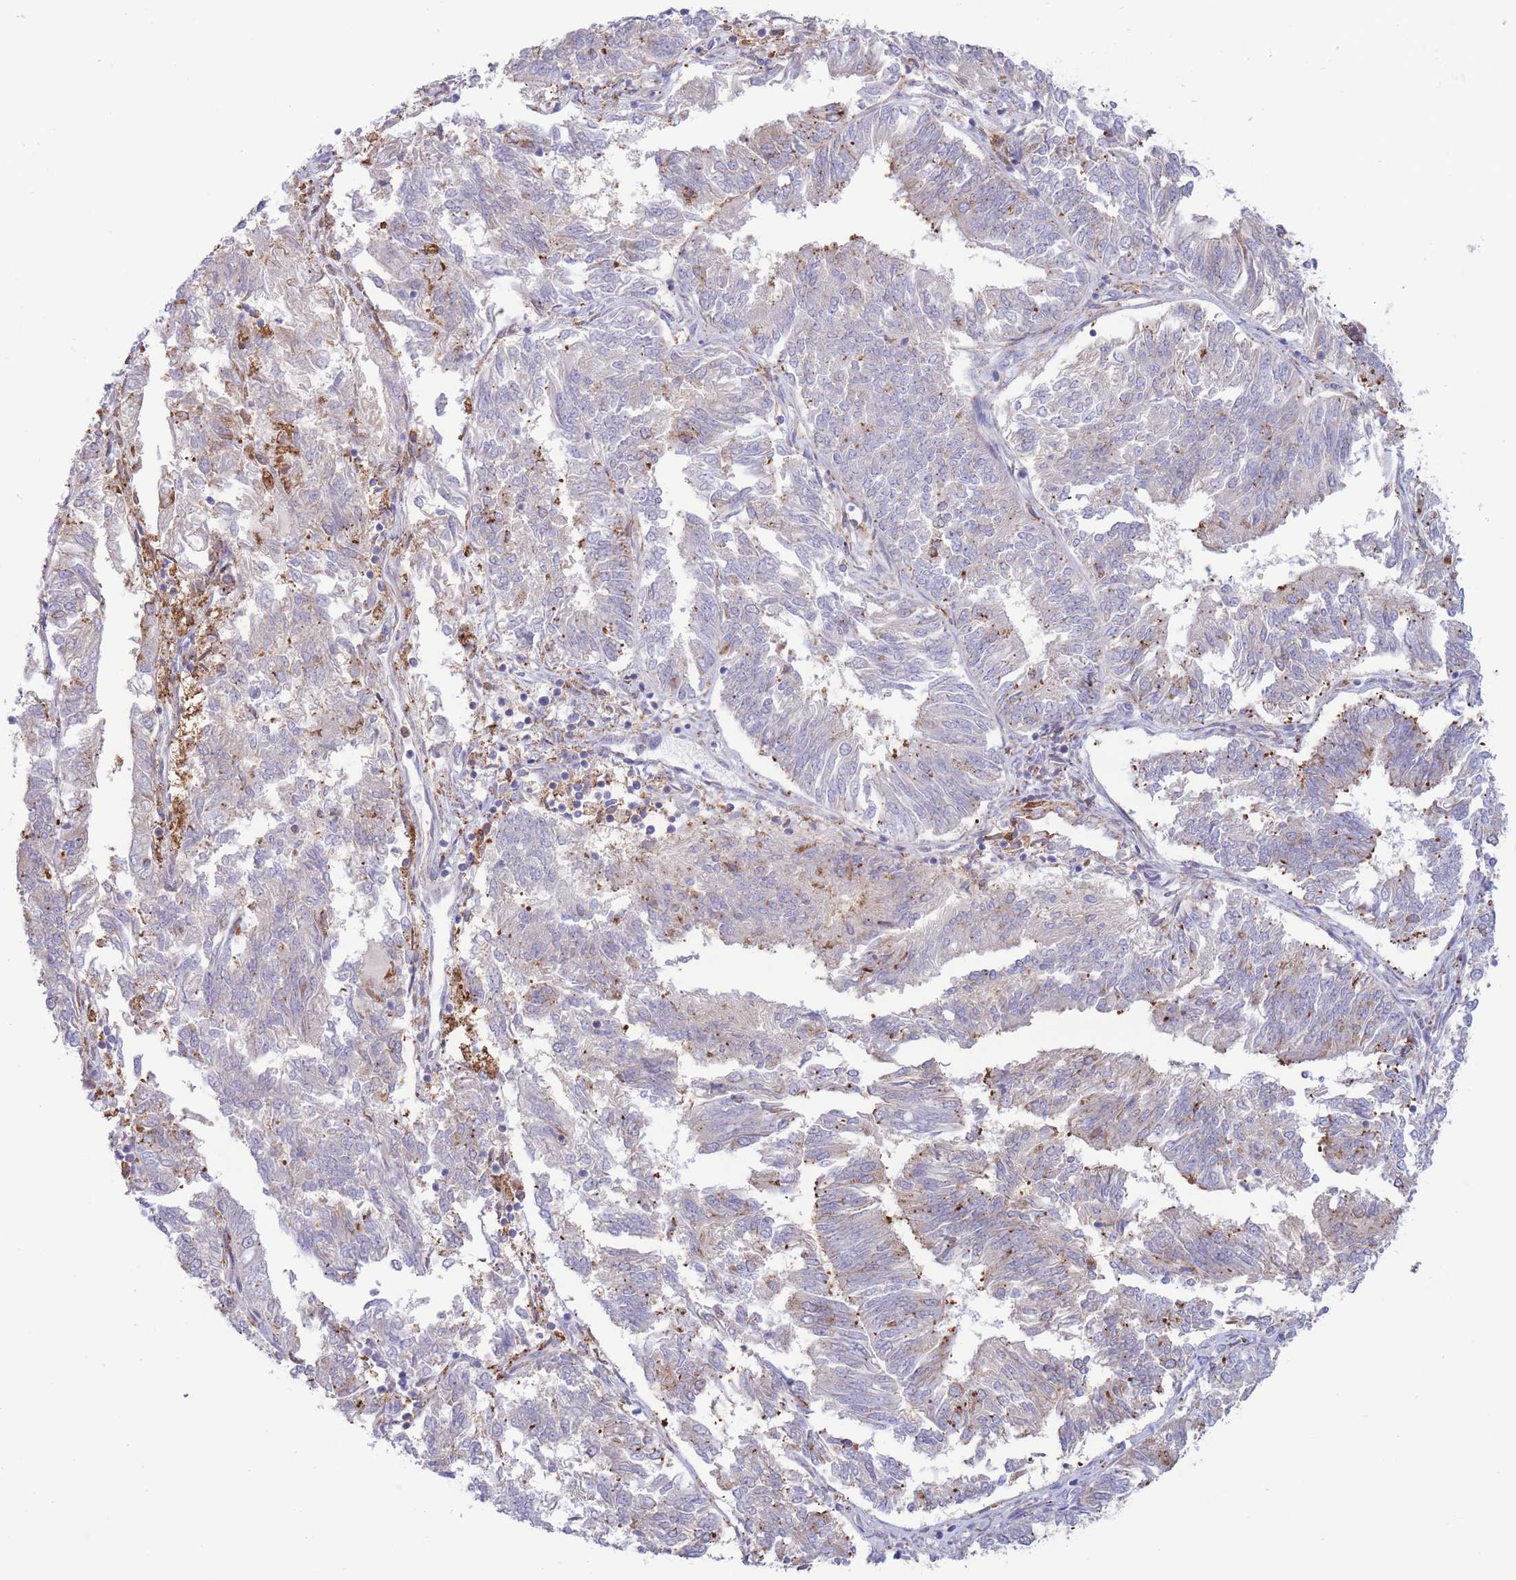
{"staining": {"intensity": "moderate", "quantity": "<25%", "location": "cytoplasmic/membranous"}, "tissue": "endometrial cancer", "cell_type": "Tumor cells", "image_type": "cancer", "snomed": [{"axis": "morphology", "description": "Adenocarcinoma, NOS"}, {"axis": "topography", "description": "Endometrium"}], "caption": "Moderate cytoplasmic/membranous expression for a protein is seen in about <25% of tumor cells of endometrial adenocarcinoma using IHC.", "gene": "MYDGF", "patient": {"sex": "female", "age": 58}}